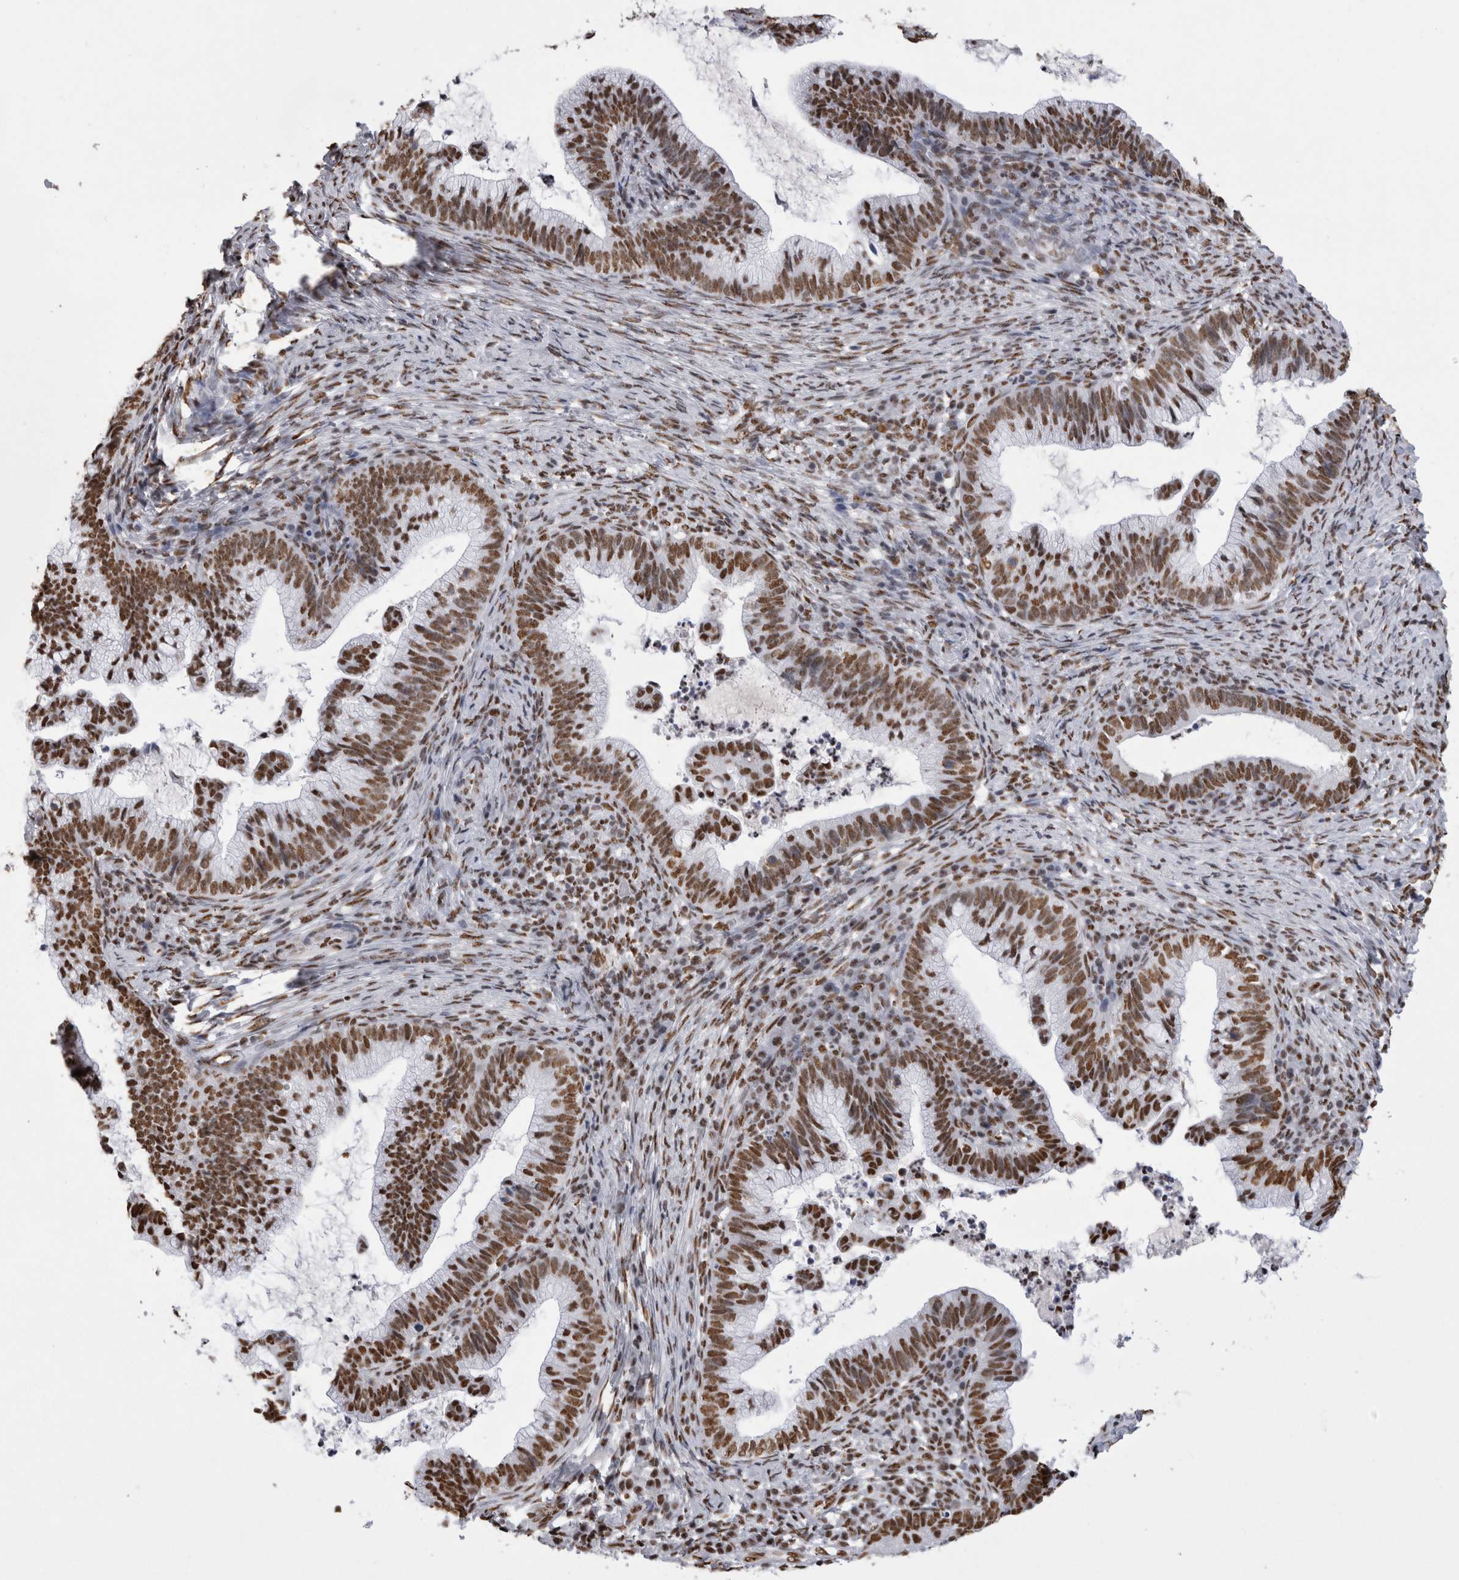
{"staining": {"intensity": "moderate", "quantity": ">75%", "location": "nuclear"}, "tissue": "cervical cancer", "cell_type": "Tumor cells", "image_type": "cancer", "snomed": [{"axis": "morphology", "description": "Adenocarcinoma, NOS"}, {"axis": "topography", "description": "Cervix"}], "caption": "The photomicrograph demonstrates immunohistochemical staining of cervical cancer. There is moderate nuclear positivity is seen in approximately >75% of tumor cells. Using DAB (brown) and hematoxylin (blue) stains, captured at high magnification using brightfield microscopy.", "gene": "ALPK3", "patient": {"sex": "female", "age": 36}}